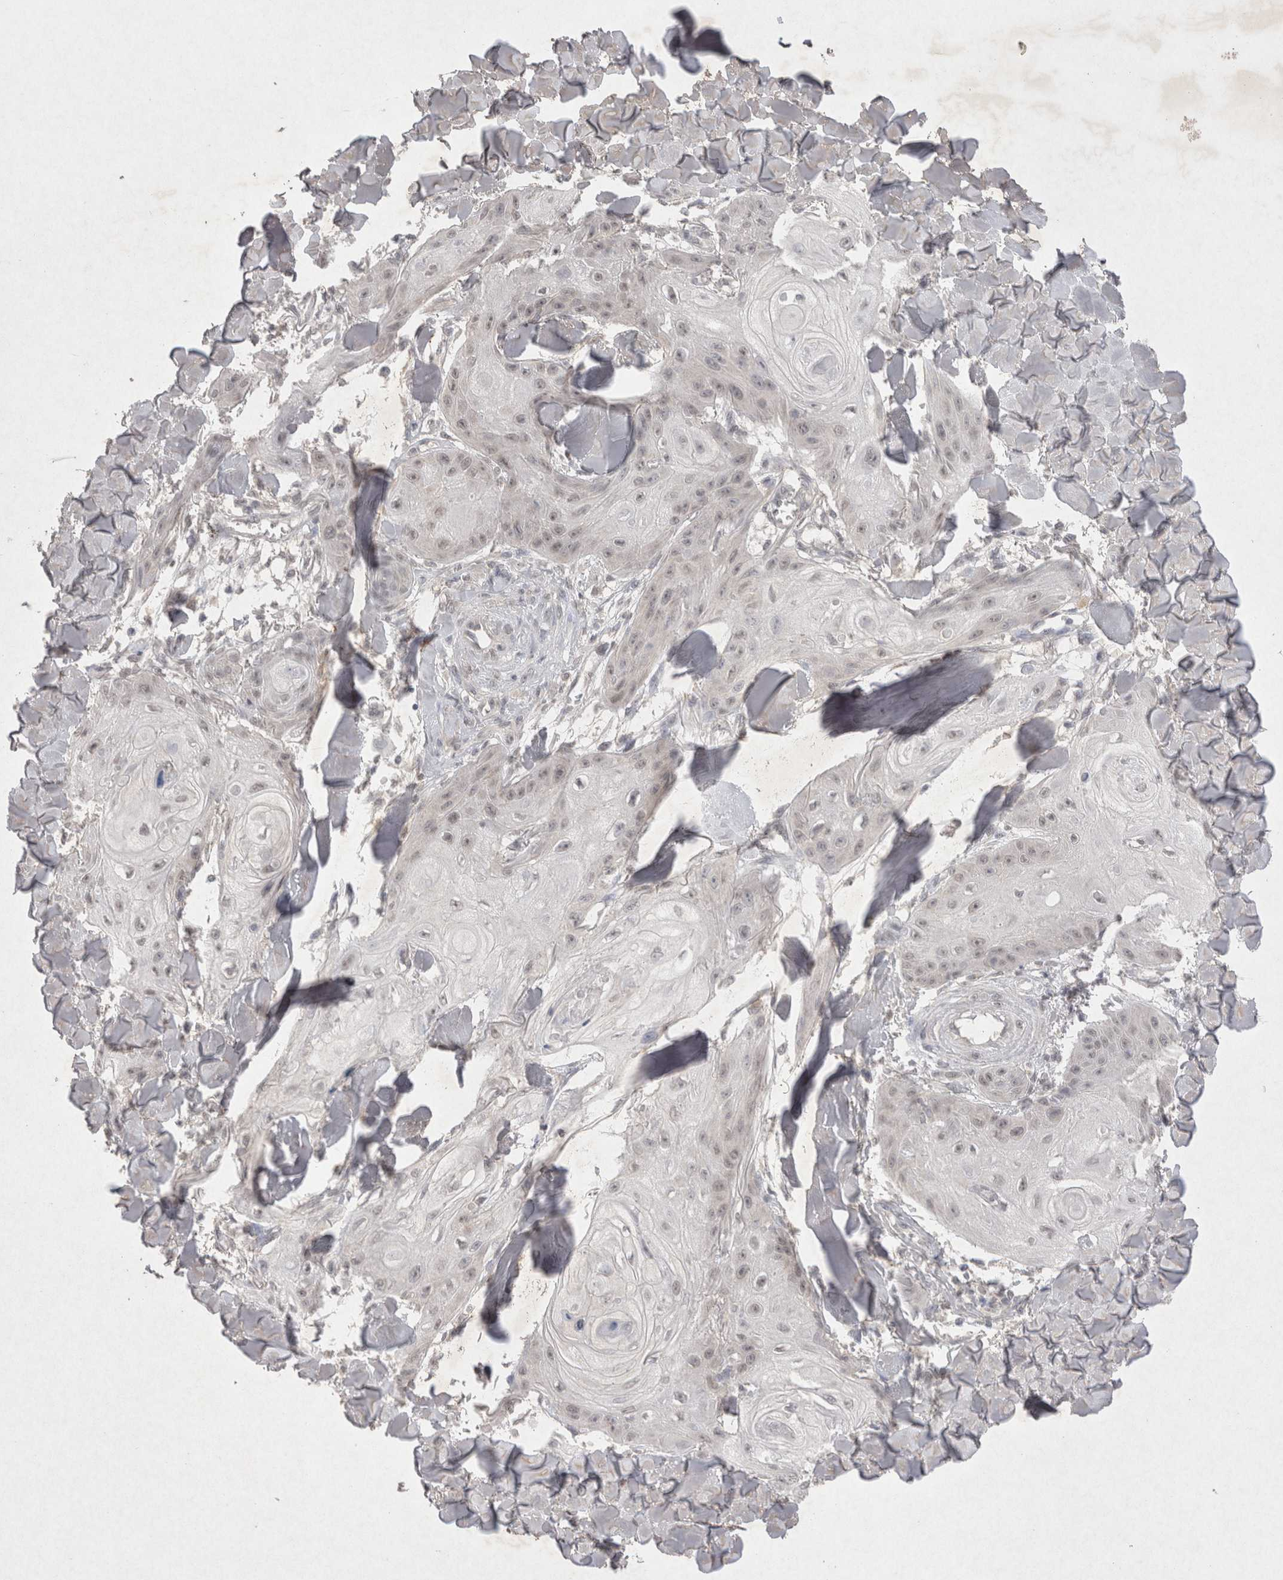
{"staining": {"intensity": "negative", "quantity": "none", "location": "none"}, "tissue": "skin cancer", "cell_type": "Tumor cells", "image_type": "cancer", "snomed": [{"axis": "morphology", "description": "Squamous cell carcinoma, NOS"}, {"axis": "topography", "description": "Skin"}], "caption": "DAB immunohistochemical staining of skin cancer shows no significant staining in tumor cells.", "gene": "LYVE1", "patient": {"sex": "male", "age": 74}}